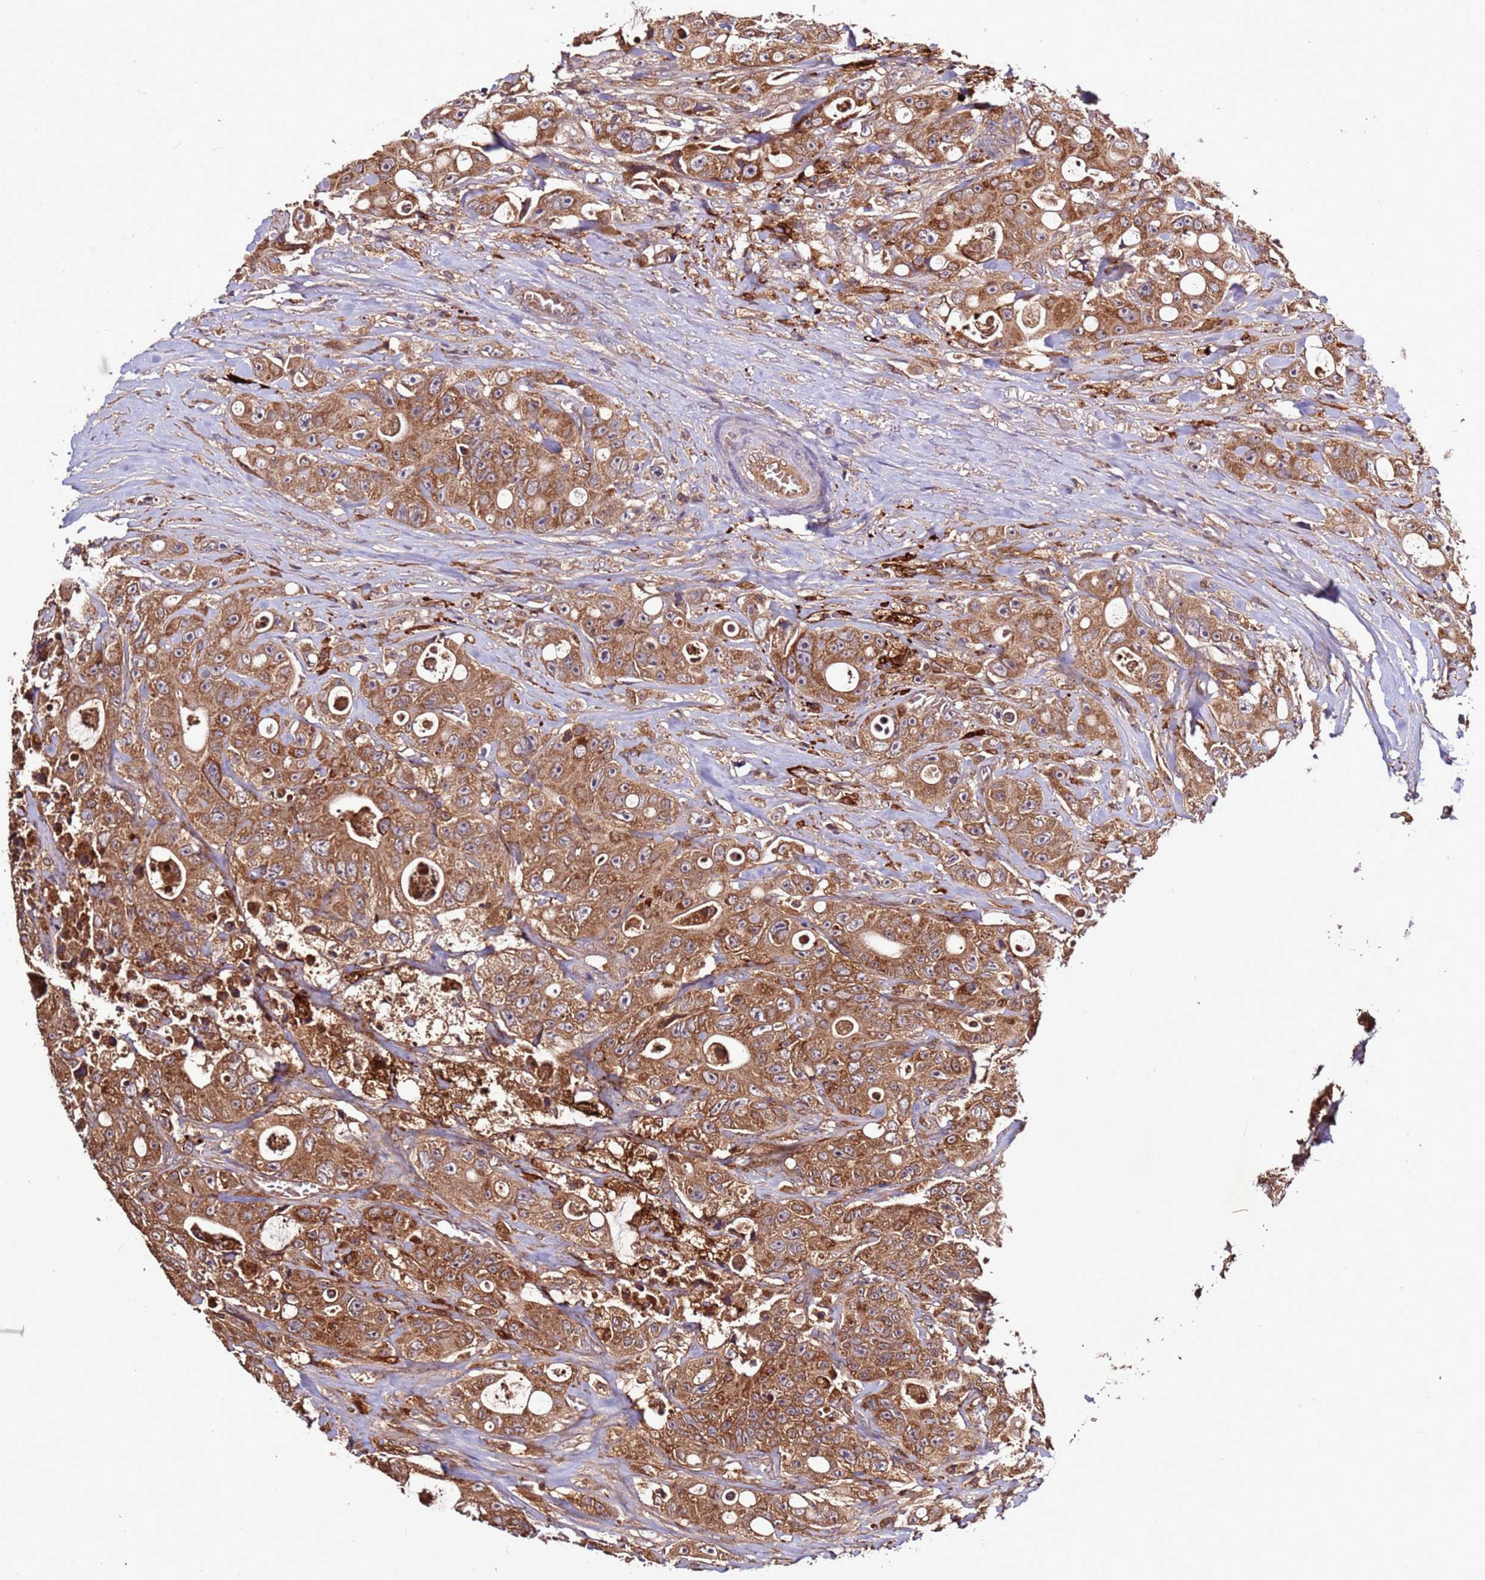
{"staining": {"intensity": "moderate", "quantity": ">75%", "location": "cytoplasmic/membranous"}, "tissue": "colorectal cancer", "cell_type": "Tumor cells", "image_type": "cancer", "snomed": [{"axis": "morphology", "description": "Adenocarcinoma, NOS"}, {"axis": "topography", "description": "Colon"}], "caption": "The histopathology image displays immunohistochemical staining of colorectal cancer. There is moderate cytoplasmic/membranous positivity is identified in about >75% of tumor cells.", "gene": "RPS15A", "patient": {"sex": "female", "age": 46}}